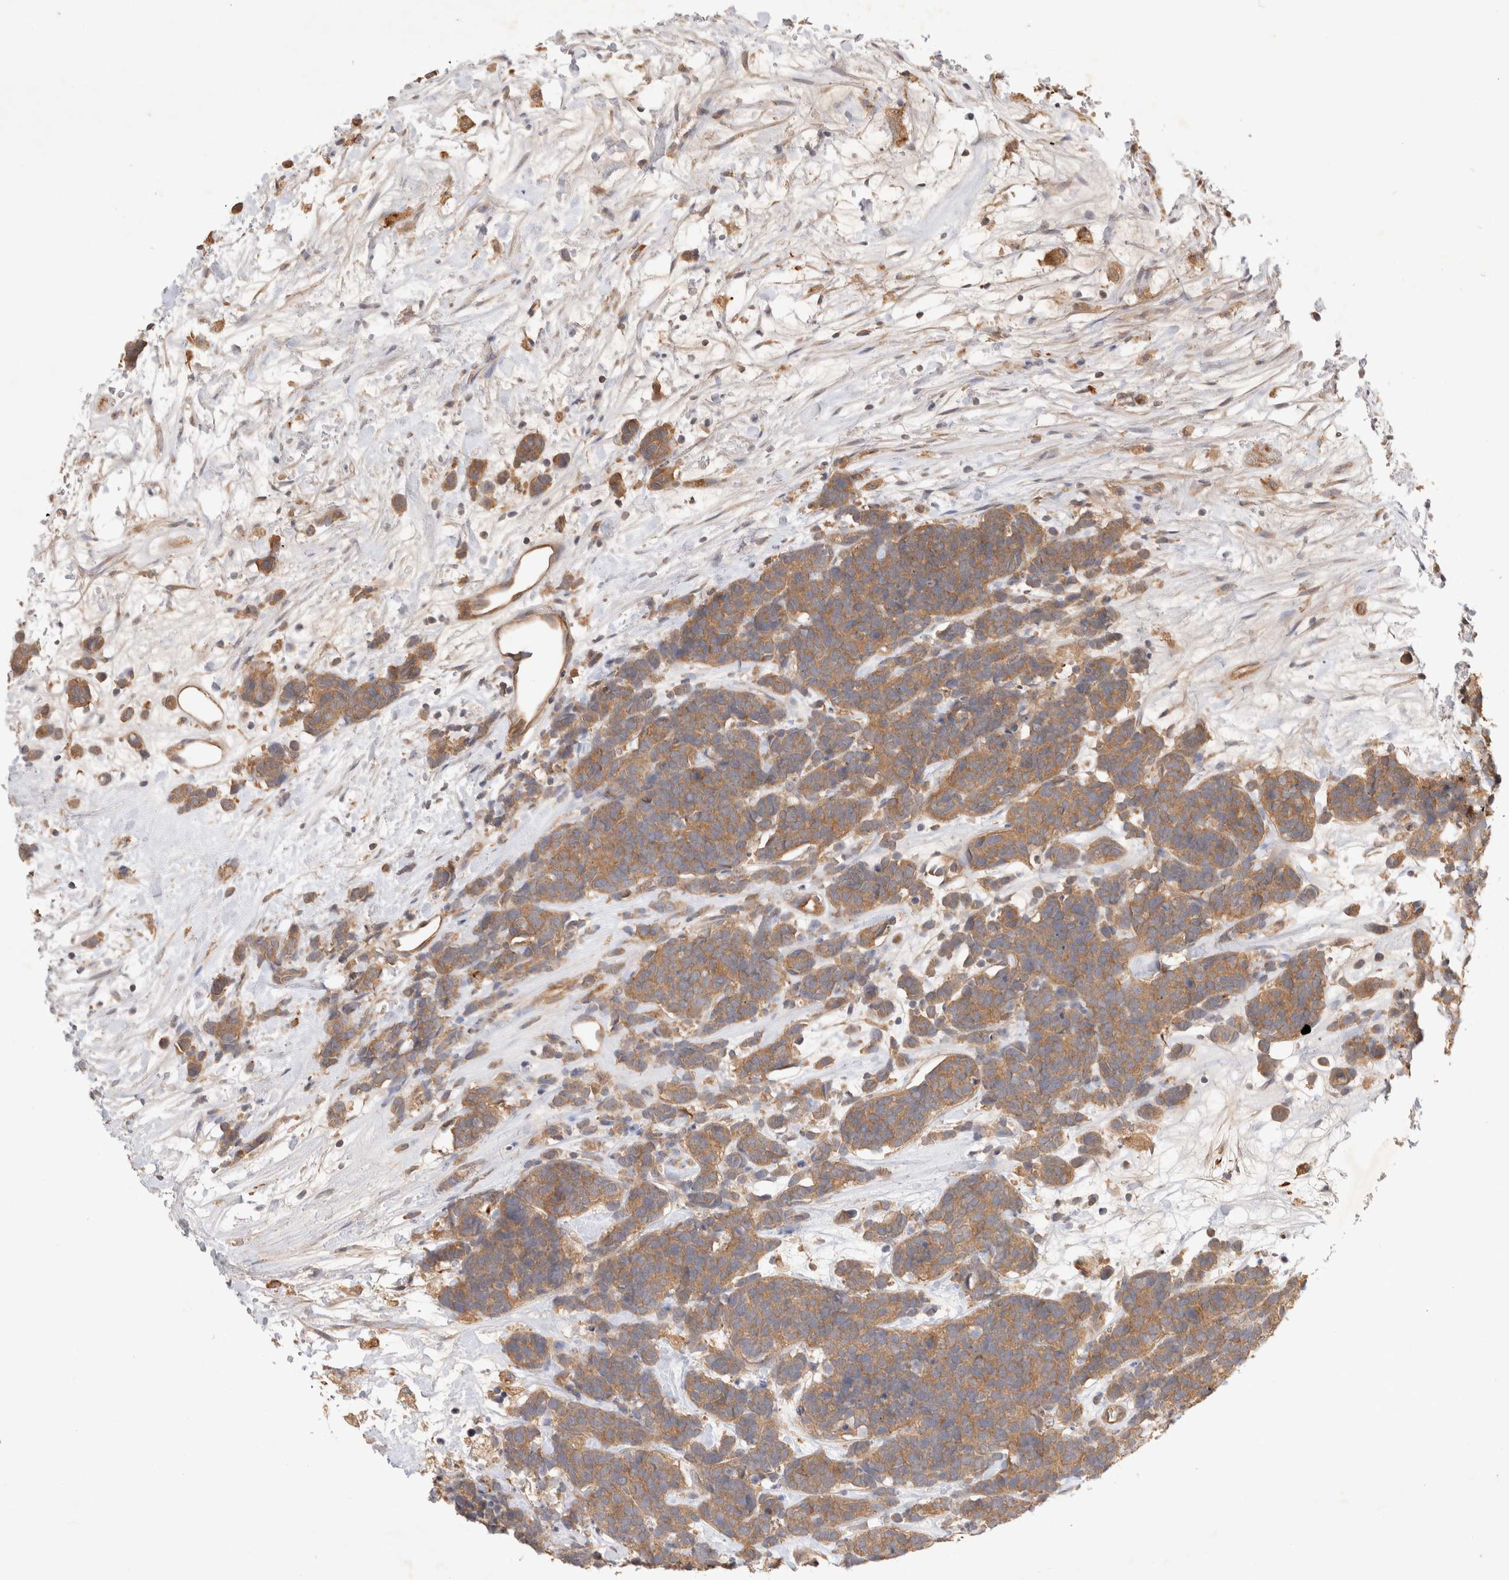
{"staining": {"intensity": "moderate", "quantity": ">75%", "location": "cytoplasmic/membranous"}, "tissue": "carcinoid", "cell_type": "Tumor cells", "image_type": "cancer", "snomed": [{"axis": "morphology", "description": "Carcinoma, NOS"}, {"axis": "morphology", "description": "Carcinoid, malignant, NOS"}, {"axis": "topography", "description": "Urinary bladder"}], "caption": "This histopathology image demonstrates immunohistochemistry staining of human carcinoid, with medium moderate cytoplasmic/membranous staining in about >75% of tumor cells.", "gene": "YES1", "patient": {"sex": "male", "age": 57}}